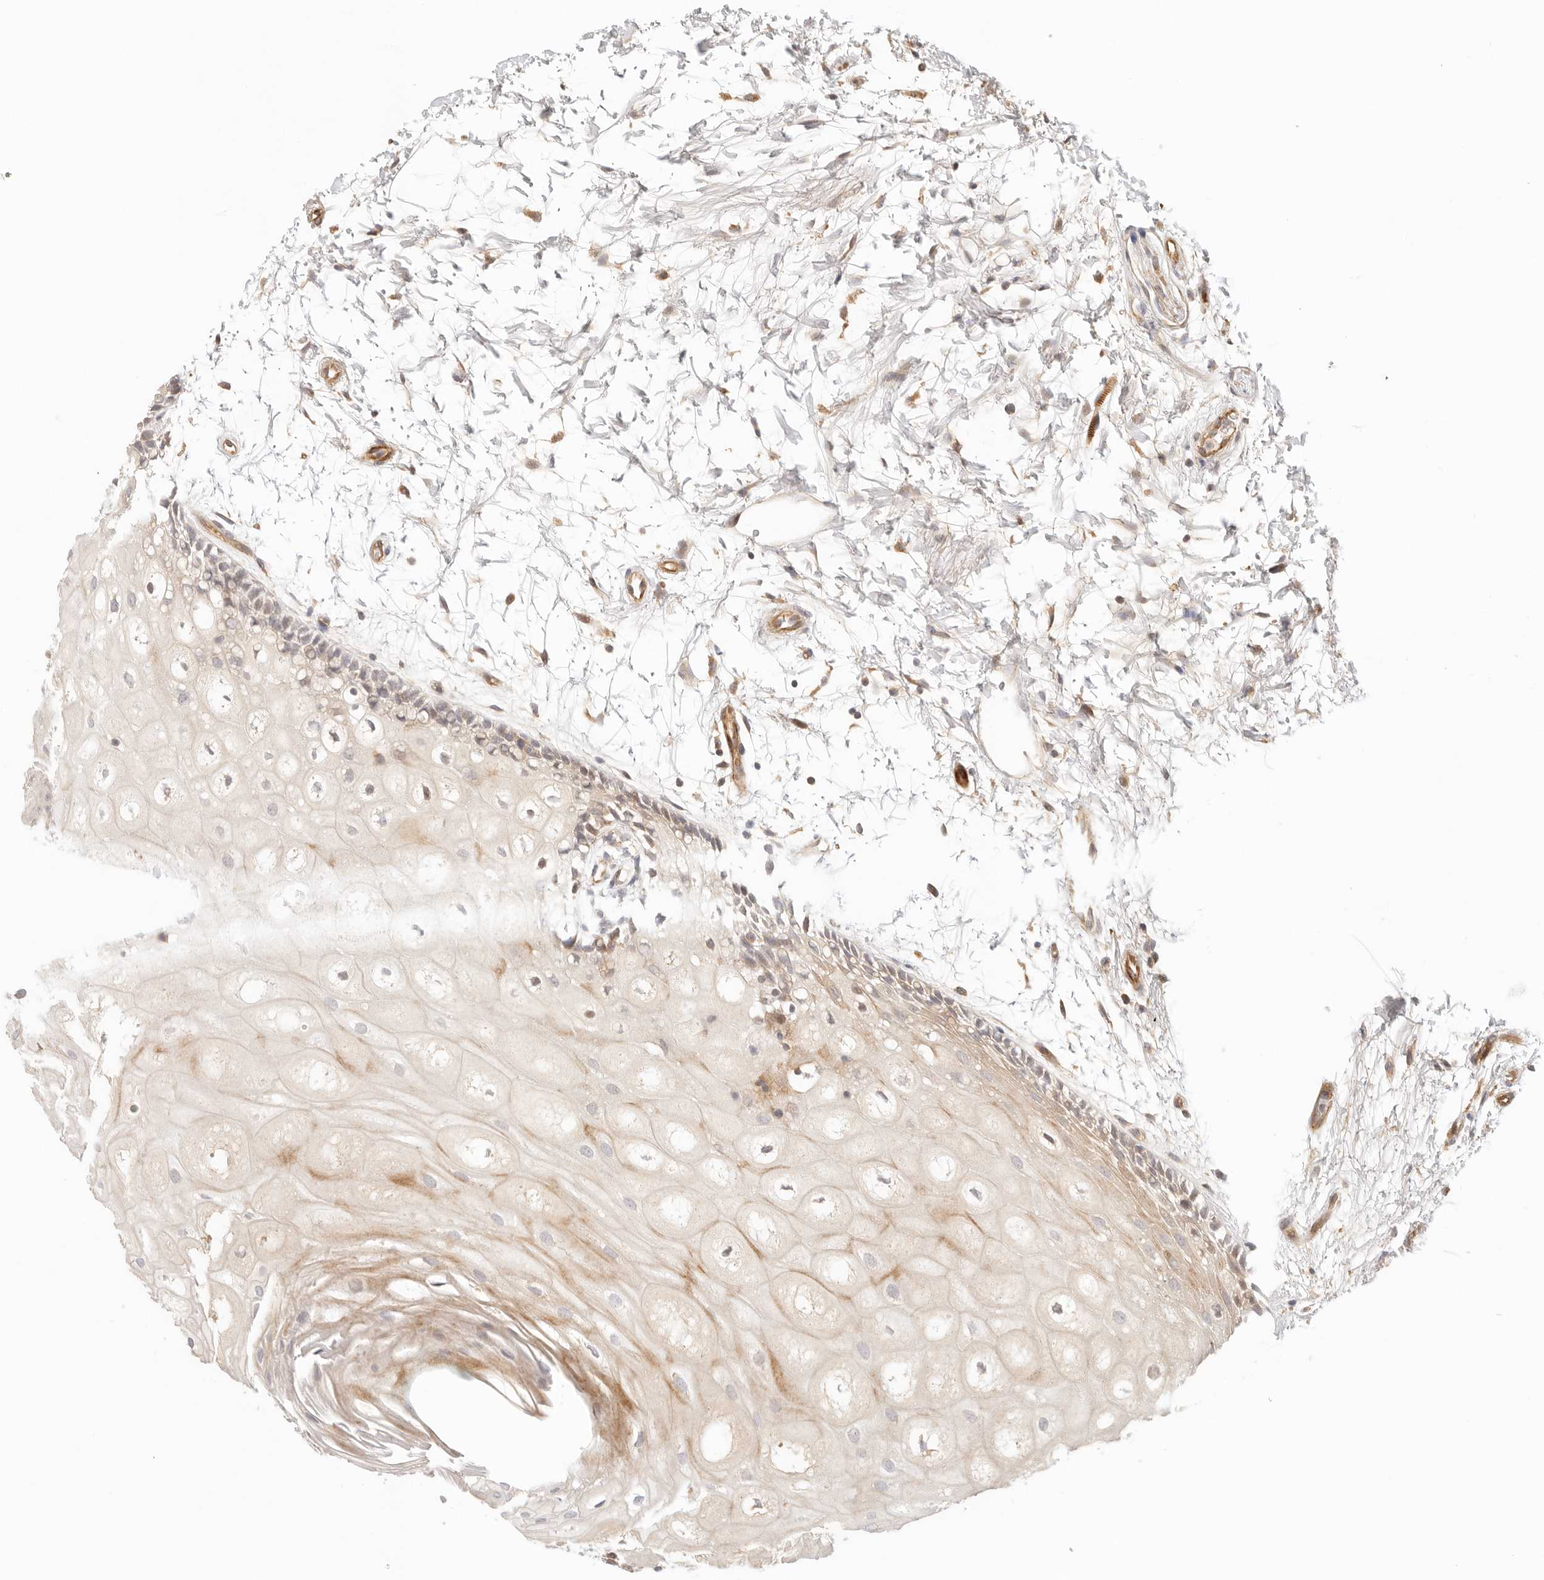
{"staining": {"intensity": "moderate", "quantity": "25%-75%", "location": "cytoplasmic/membranous"}, "tissue": "oral mucosa", "cell_type": "Squamous epithelial cells", "image_type": "normal", "snomed": [{"axis": "morphology", "description": "Normal tissue, NOS"}, {"axis": "topography", "description": "Skeletal muscle"}, {"axis": "topography", "description": "Oral tissue"}, {"axis": "topography", "description": "Peripheral nerve tissue"}], "caption": "Protein analysis of normal oral mucosa demonstrates moderate cytoplasmic/membranous staining in about 25%-75% of squamous epithelial cells. (Stains: DAB (3,3'-diaminobenzidine) in brown, nuclei in blue, Microscopy: brightfield microscopy at high magnification).", "gene": "IL1R2", "patient": {"sex": "female", "age": 84}}